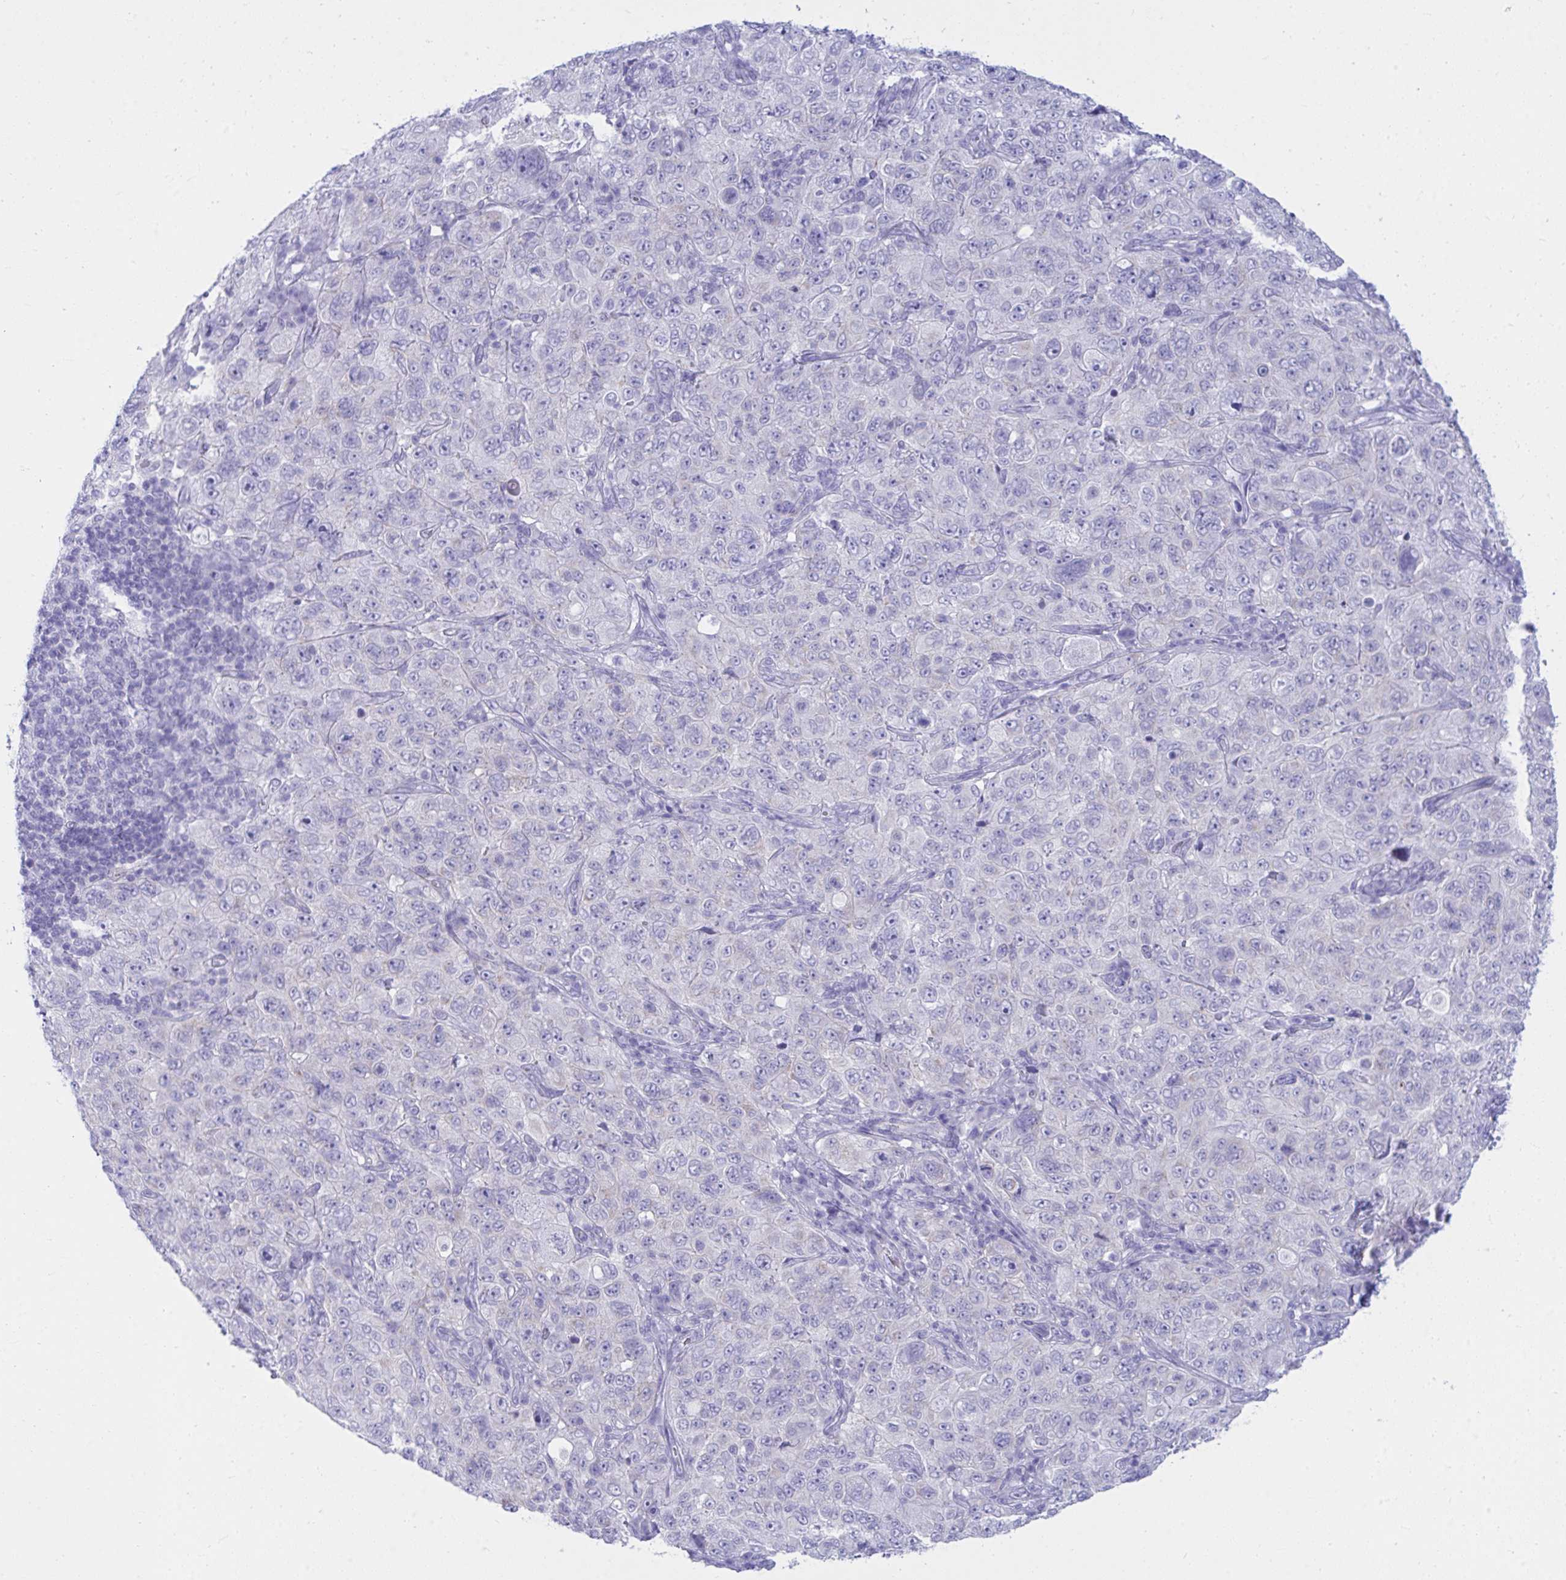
{"staining": {"intensity": "negative", "quantity": "none", "location": "none"}, "tissue": "pancreatic cancer", "cell_type": "Tumor cells", "image_type": "cancer", "snomed": [{"axis": "morphology", "description": "Adenocarcinoma, NOS"}, {"axis": "topography", "description": "Pancreas"}], "caption": "High magnification brightfield microscopy of pancreatic cancer (adenocarcinoma) stained with DAB (brown) and counterstained with hematoxylin (blue): tumor cells show no significant positivity.", "gene": "SHISA8", "patient": {"sex": "male", "age": 68}}